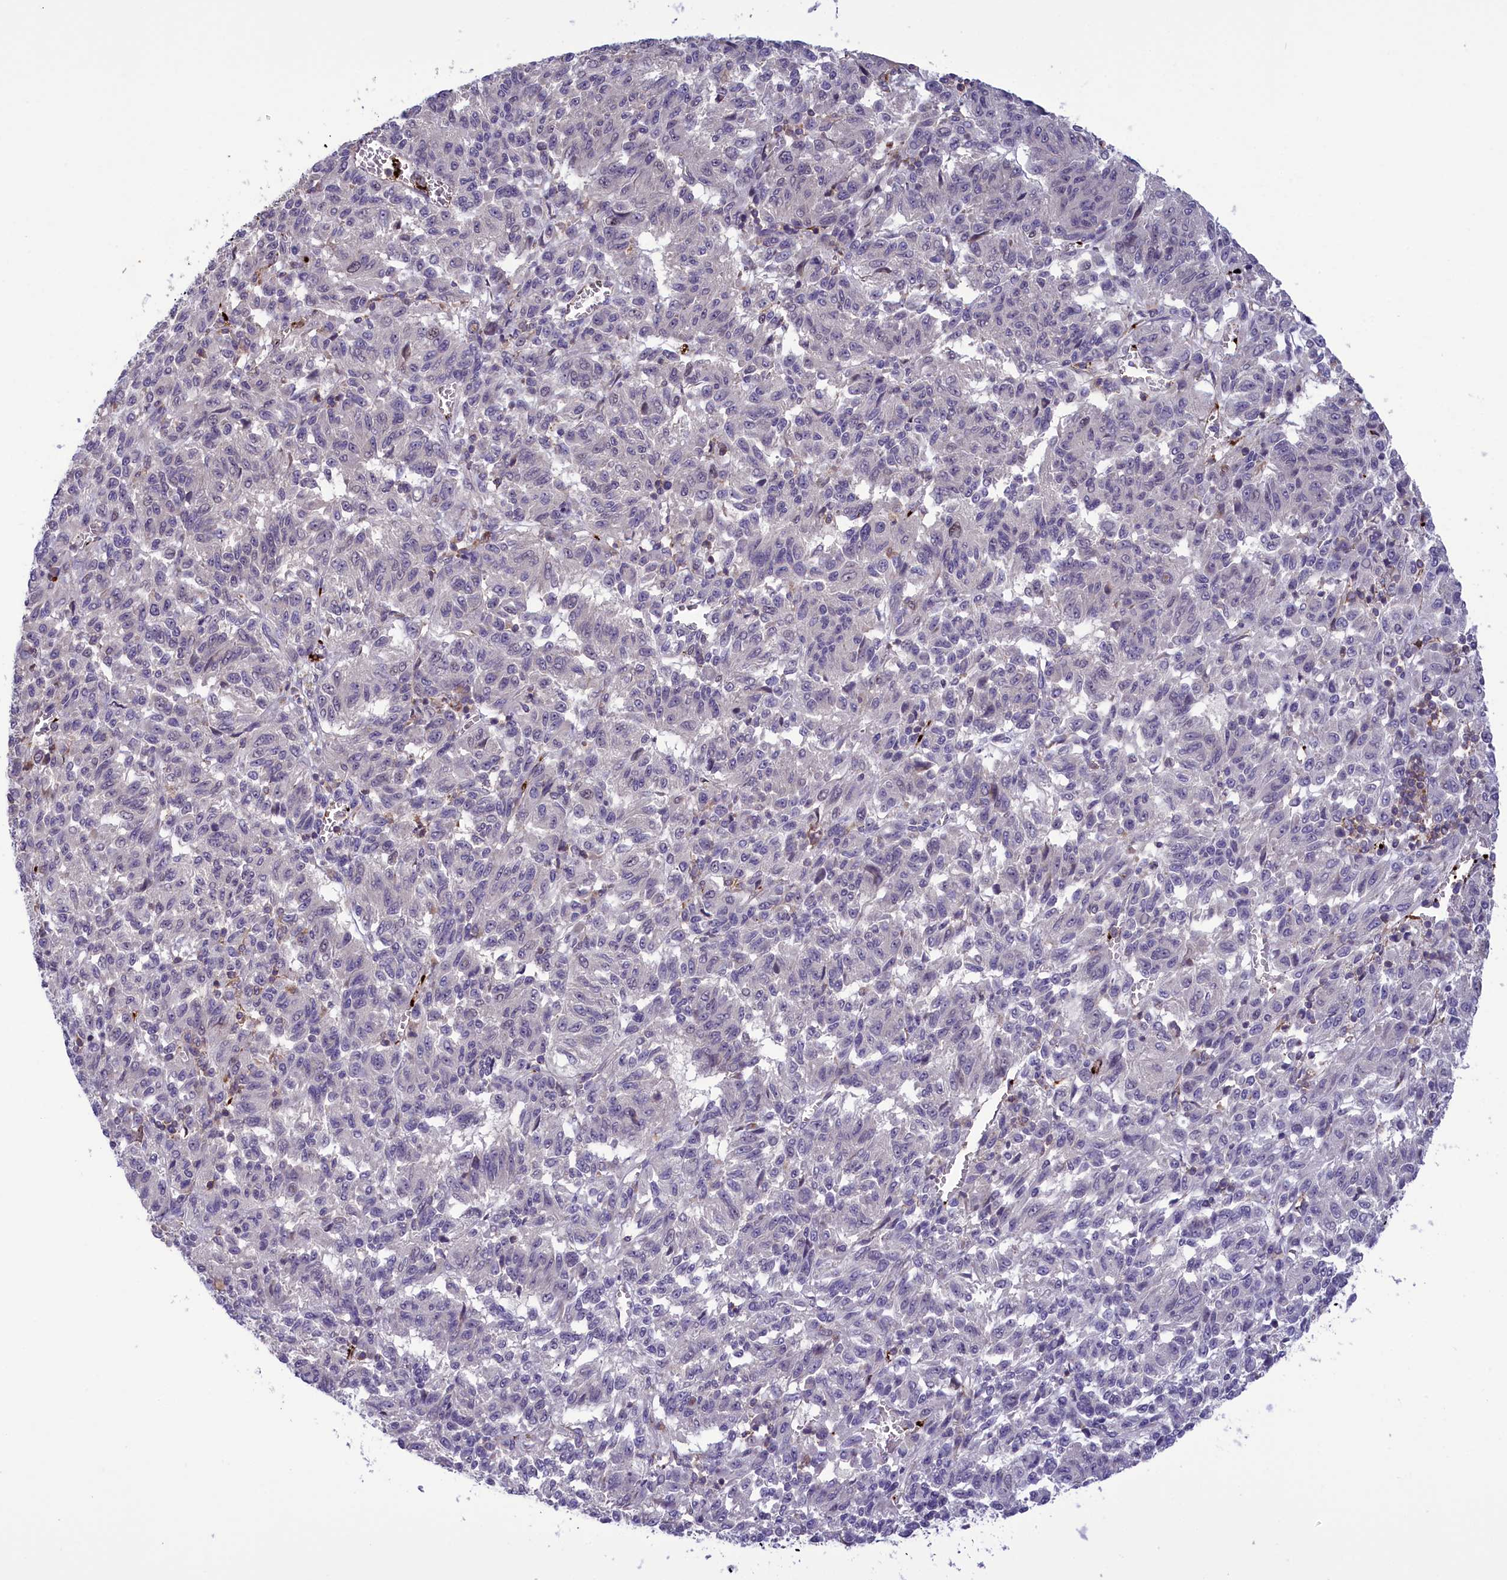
{"staining": {"intensity": "negative", "quantity": "none", "location": "none"}, "tissue": "melanoma", "cell_type": "Tumor cells", "image_type": "cancer", "snomed": [{"axis": "morphology", "description": "Malignant melanoma, Metastatic site"}, {"axis": "topography", "description": "Lung"}], "caption": "Immunohistochemistry (IHC) photomicrograph of neoplastic tissue: human malignant melanoma (metastatic site) stained with DAB shows no significant protein staining in tumor cells.", "gene": "HEATR3", "patient": {"sex": "male", "age": 64}}